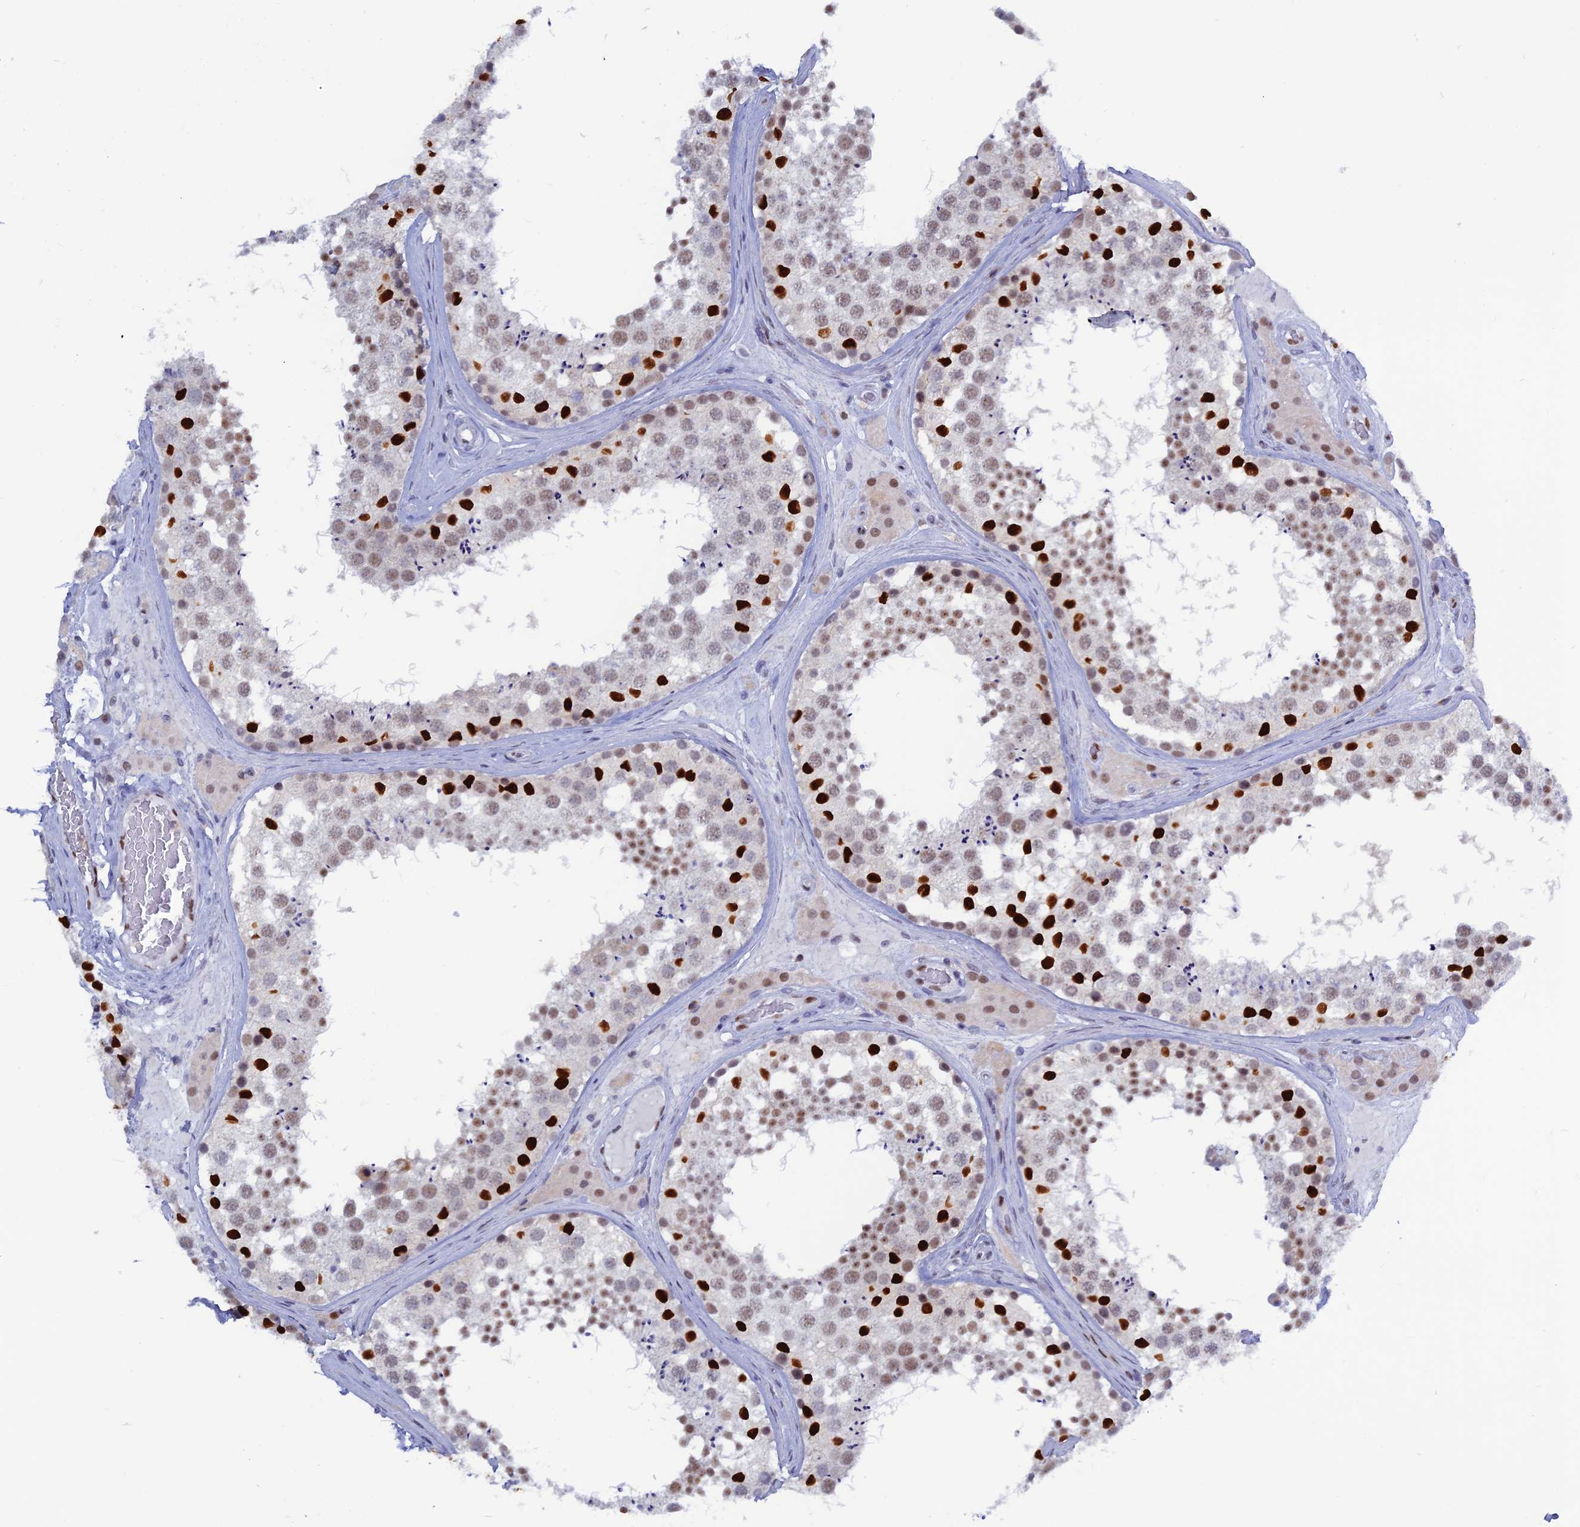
{"staining": {"intensity": "strong", "quantity": "<25%", "location": "nuclear"}, "tissue": "testis", "cell_type": "Cells in seminiferous ducts", "image_type": "normal", "snomed": [{"axis": "morphology", "description": "Normal tissue, NOS"}, {"axis": "topography", "description": "Testis"}], "caption": "Immunohistochemical staining of unremarkable human testis demonstrates medium levels of strong nuclear staining in about <25% of cells in seminiferous ducts. The staining was performed using DAB, with brown indicating positive protein expression. Nuclei are stained blue with hematoxylin.", "gene": "NOL4L", "patient": {"sex": "male", "age": 46}}